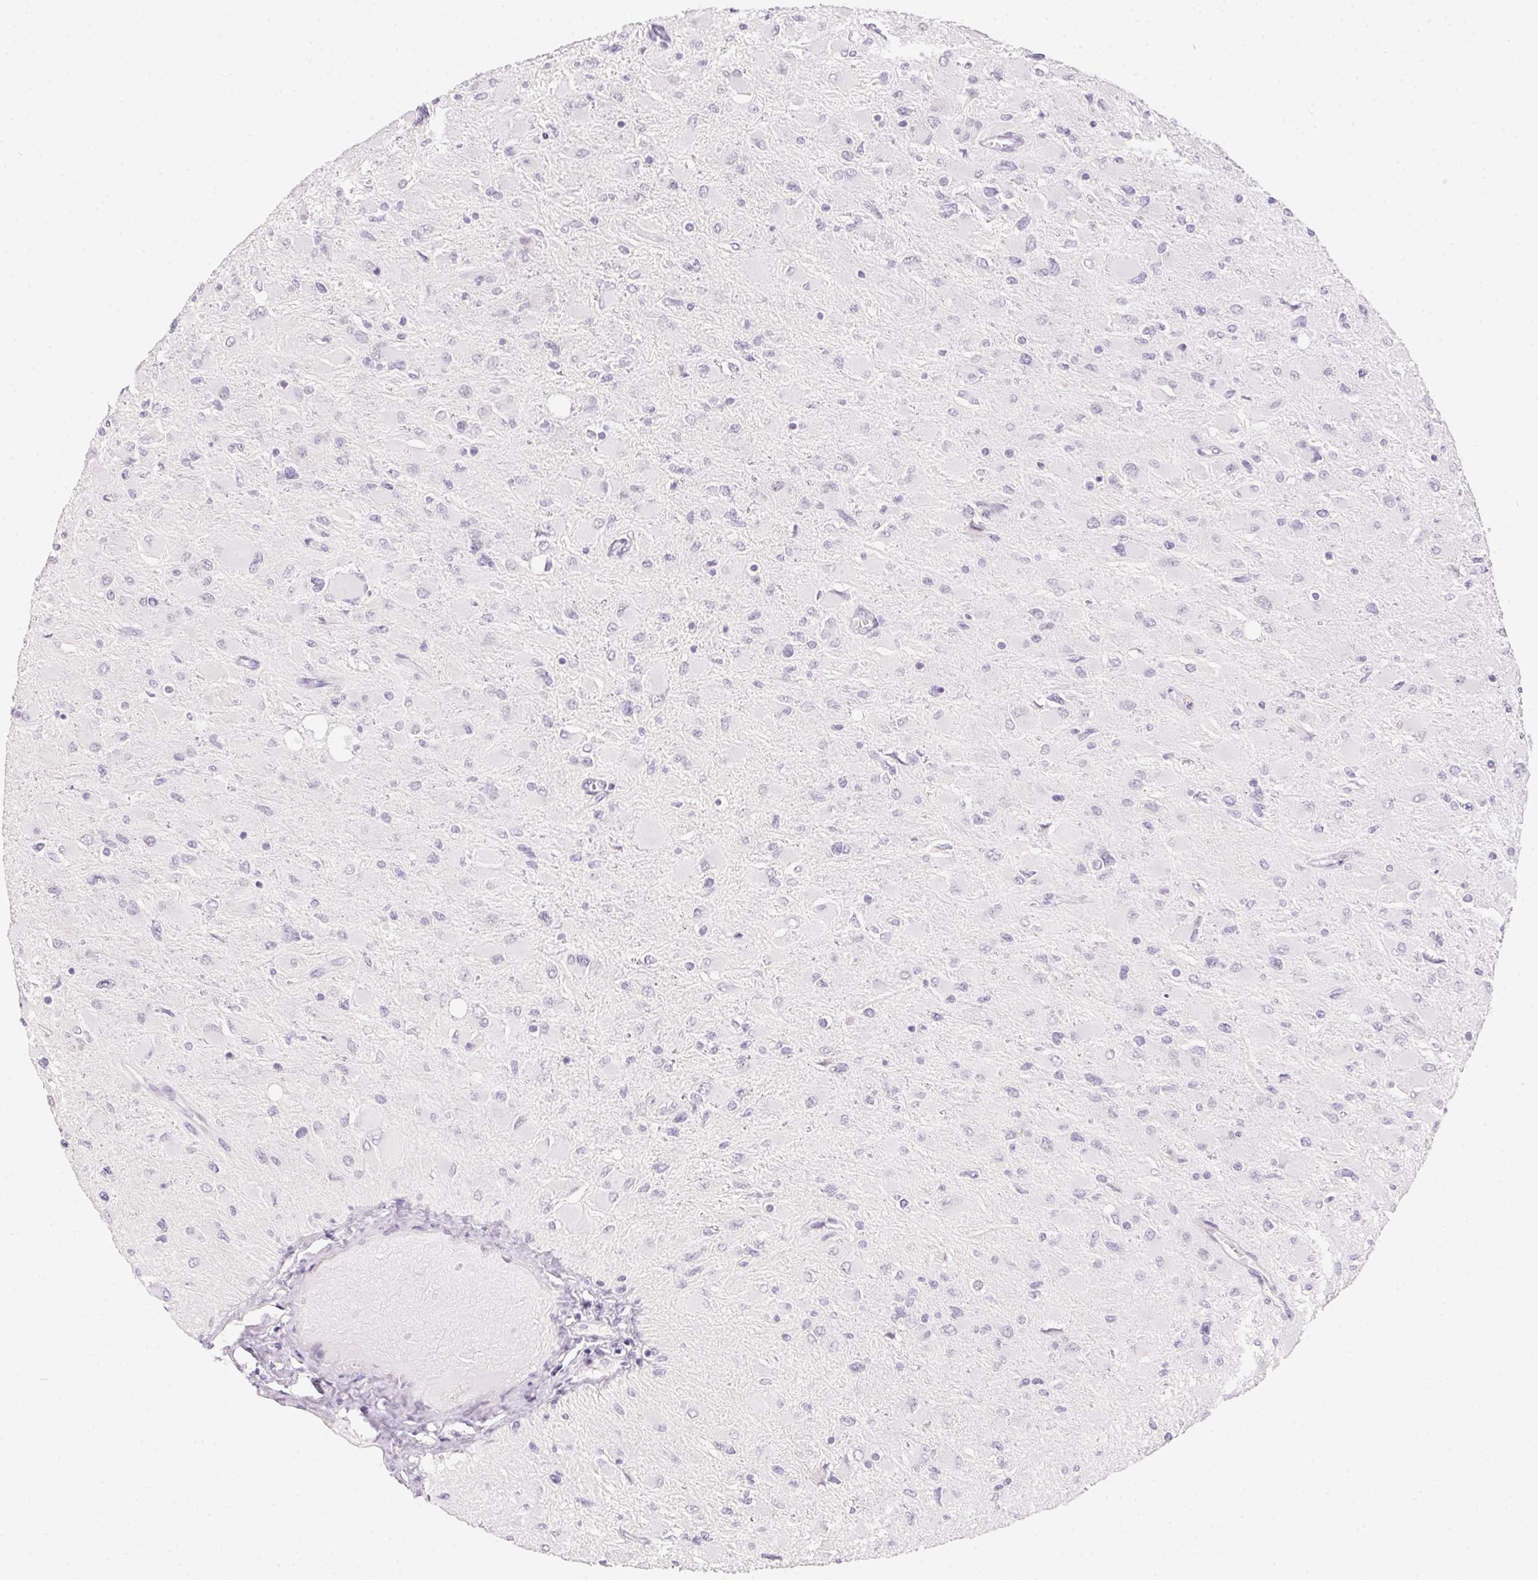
{"staining": {"intensity": "negative", "quantity": "none", "location": "none"}, "tissue": "glioma", "cell_type": "Tumor cells", "image_type": "cancer", "snomed": [{"axis": "morphology", "description": "Glioma, malignant, High grade"}, {"axis": "topography", "description": "Cerebral cortex"}], "caption": "Tumor cells are negative for protein expression in human glioma.", "gene": "MORC1", "patient": {"sex": "female", "age": 36}}